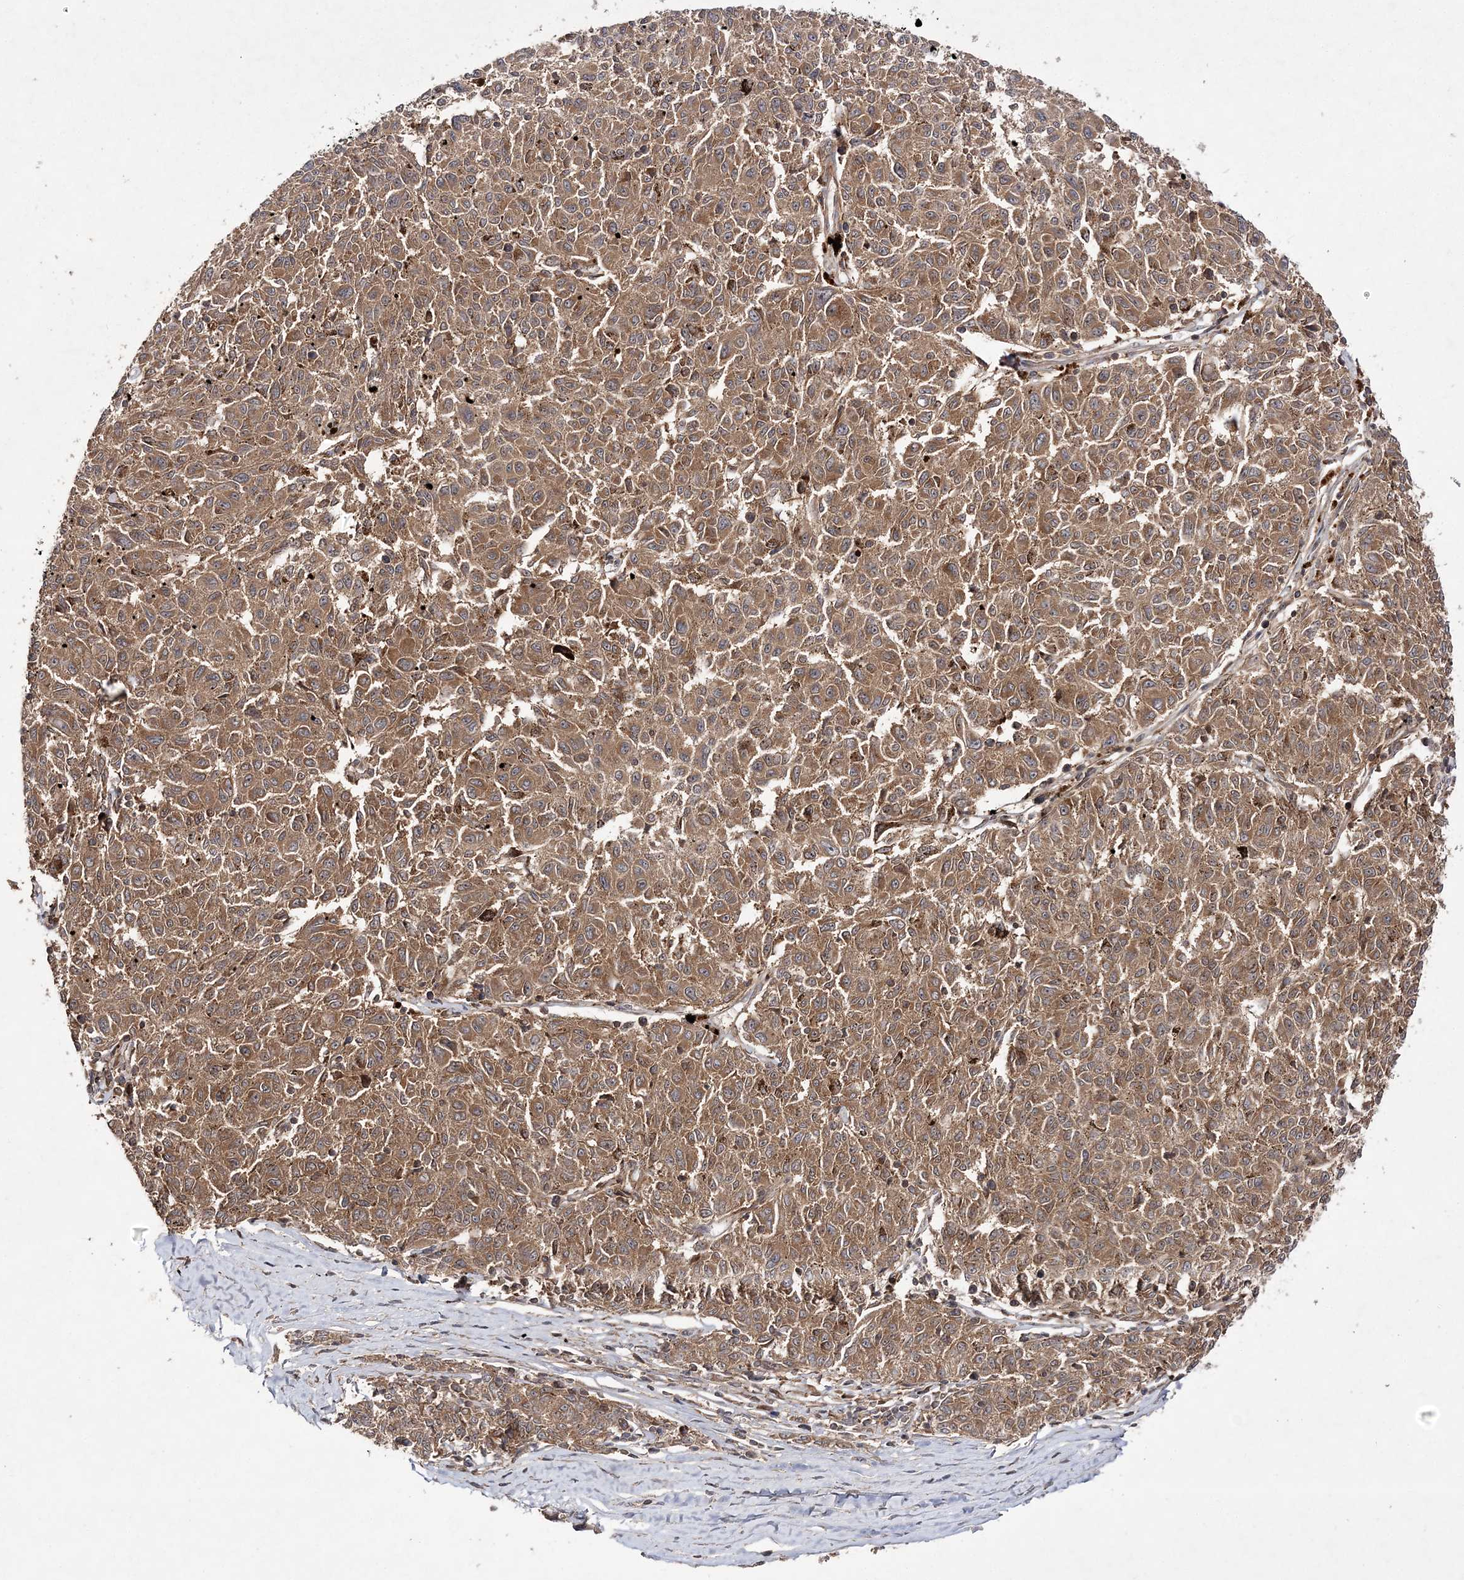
{"staining": {"intensity": "moderate", "quantity": ">75%", "location": "cytoplasmic/membranous"}, "tissue": "melanoma", "cell_type": "Tumor cells", "image_type": "cancer", "snomed": [{"axis": "morphology", "description": "Malignant melanoma, NOS"}, {"axis": "topography", "description": "Skin"}], "caption": "Immunohistochemistry (DAB (3,3'-diaminobenzidine)) staining of human melanoma displays moderate cytoplasmic/membranous protein expression in approximately >75% of tumor cells.", "gene": "TMEM9B", "patient": {"sex": "female", "age": 72}}